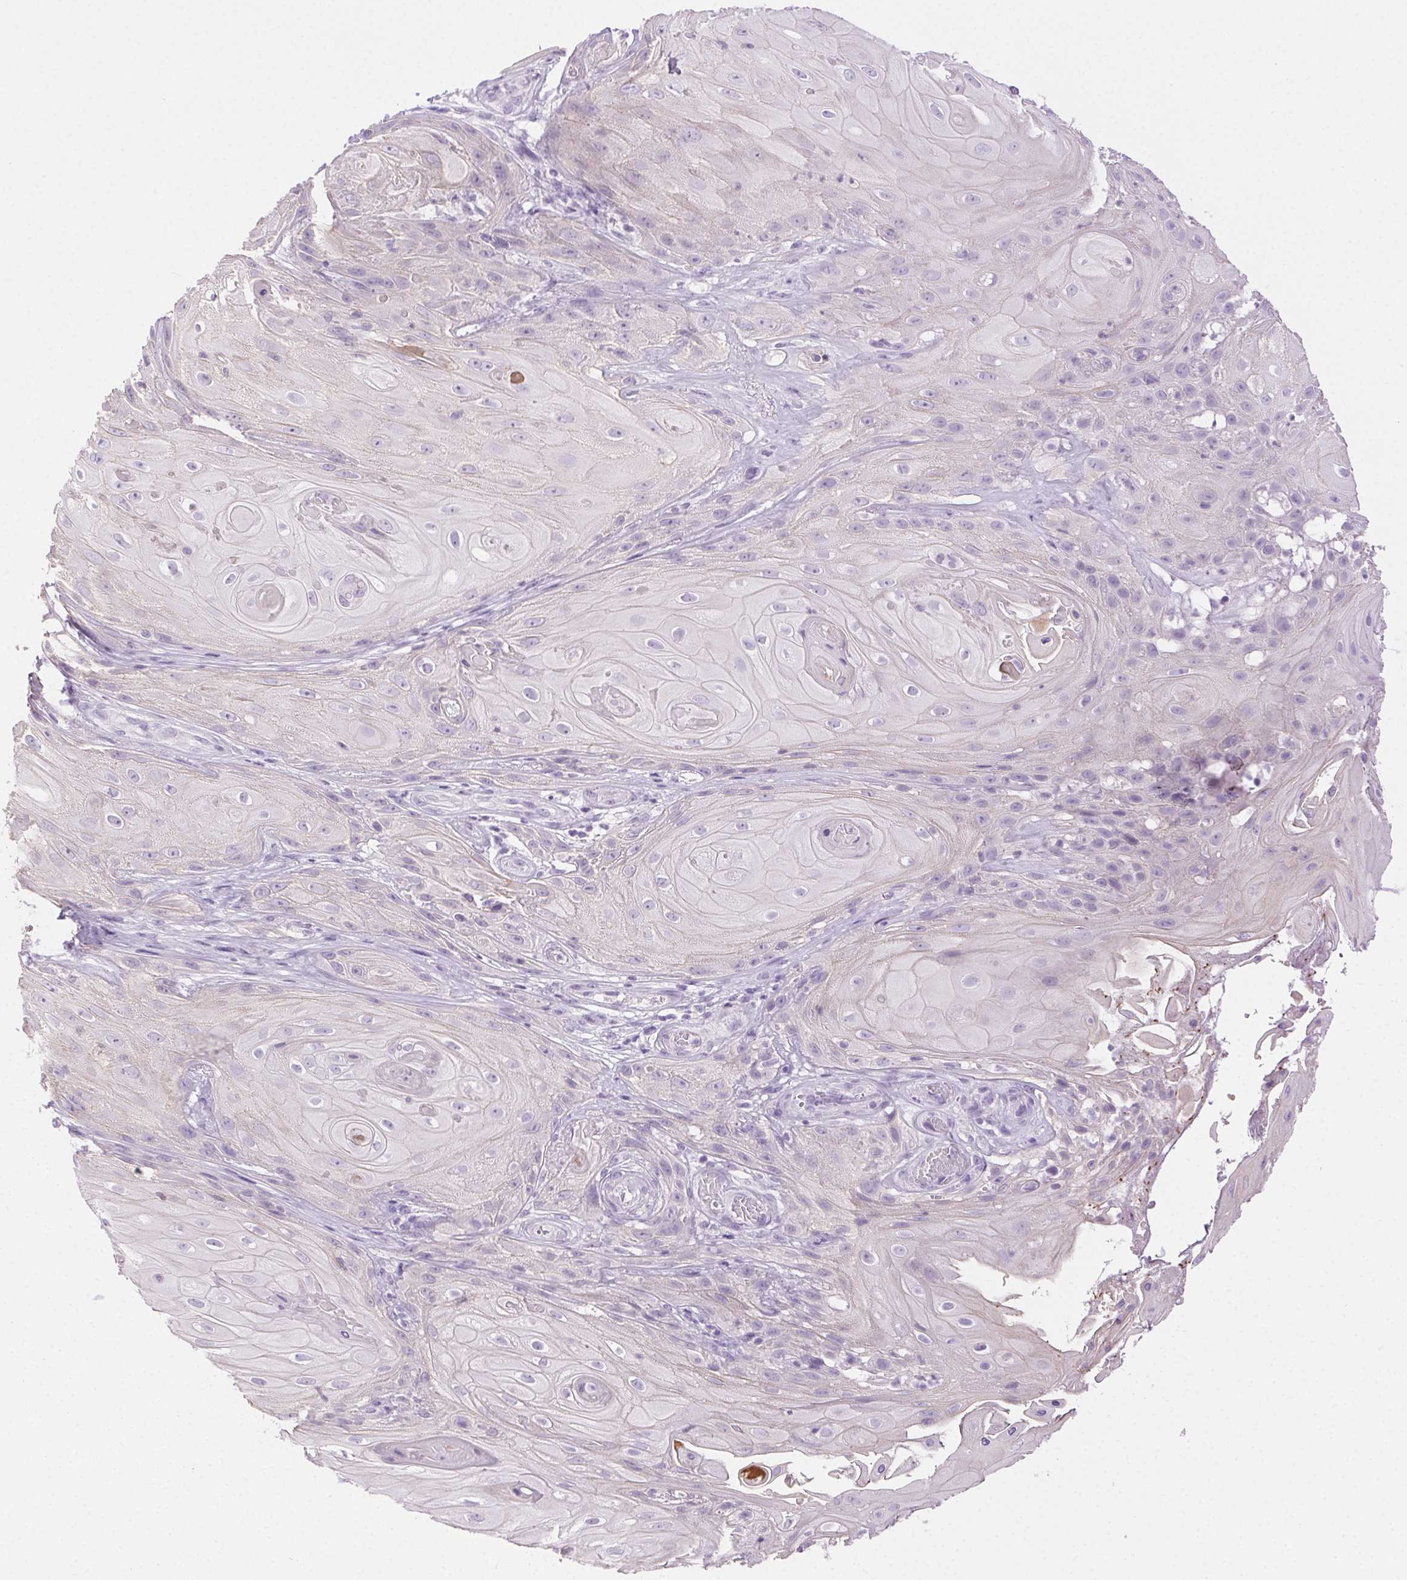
{"staining": {"intensity": "negative", "quantity": "none", "location": "none"}, "tissue": "skin cancer", "cell_type": "Tumor cells", "image_type": "cancer", "snomed": [{"axis": "morphology", "description": "Squamous cell carcinoma, NOS"}, {"axis": "topography", "description": "Skin"}], "caption": "Photomicrograph shows no significant protein staining in tumor cells of skin cancer (squamous cell carcinoma). (DAB (3,3'-diaminobenzidine) immunohistochemistry visualized using brightfield microscopy, high magnification).", "gene": "CLDN10", "patient": {"sex": "male", "age": 62}}